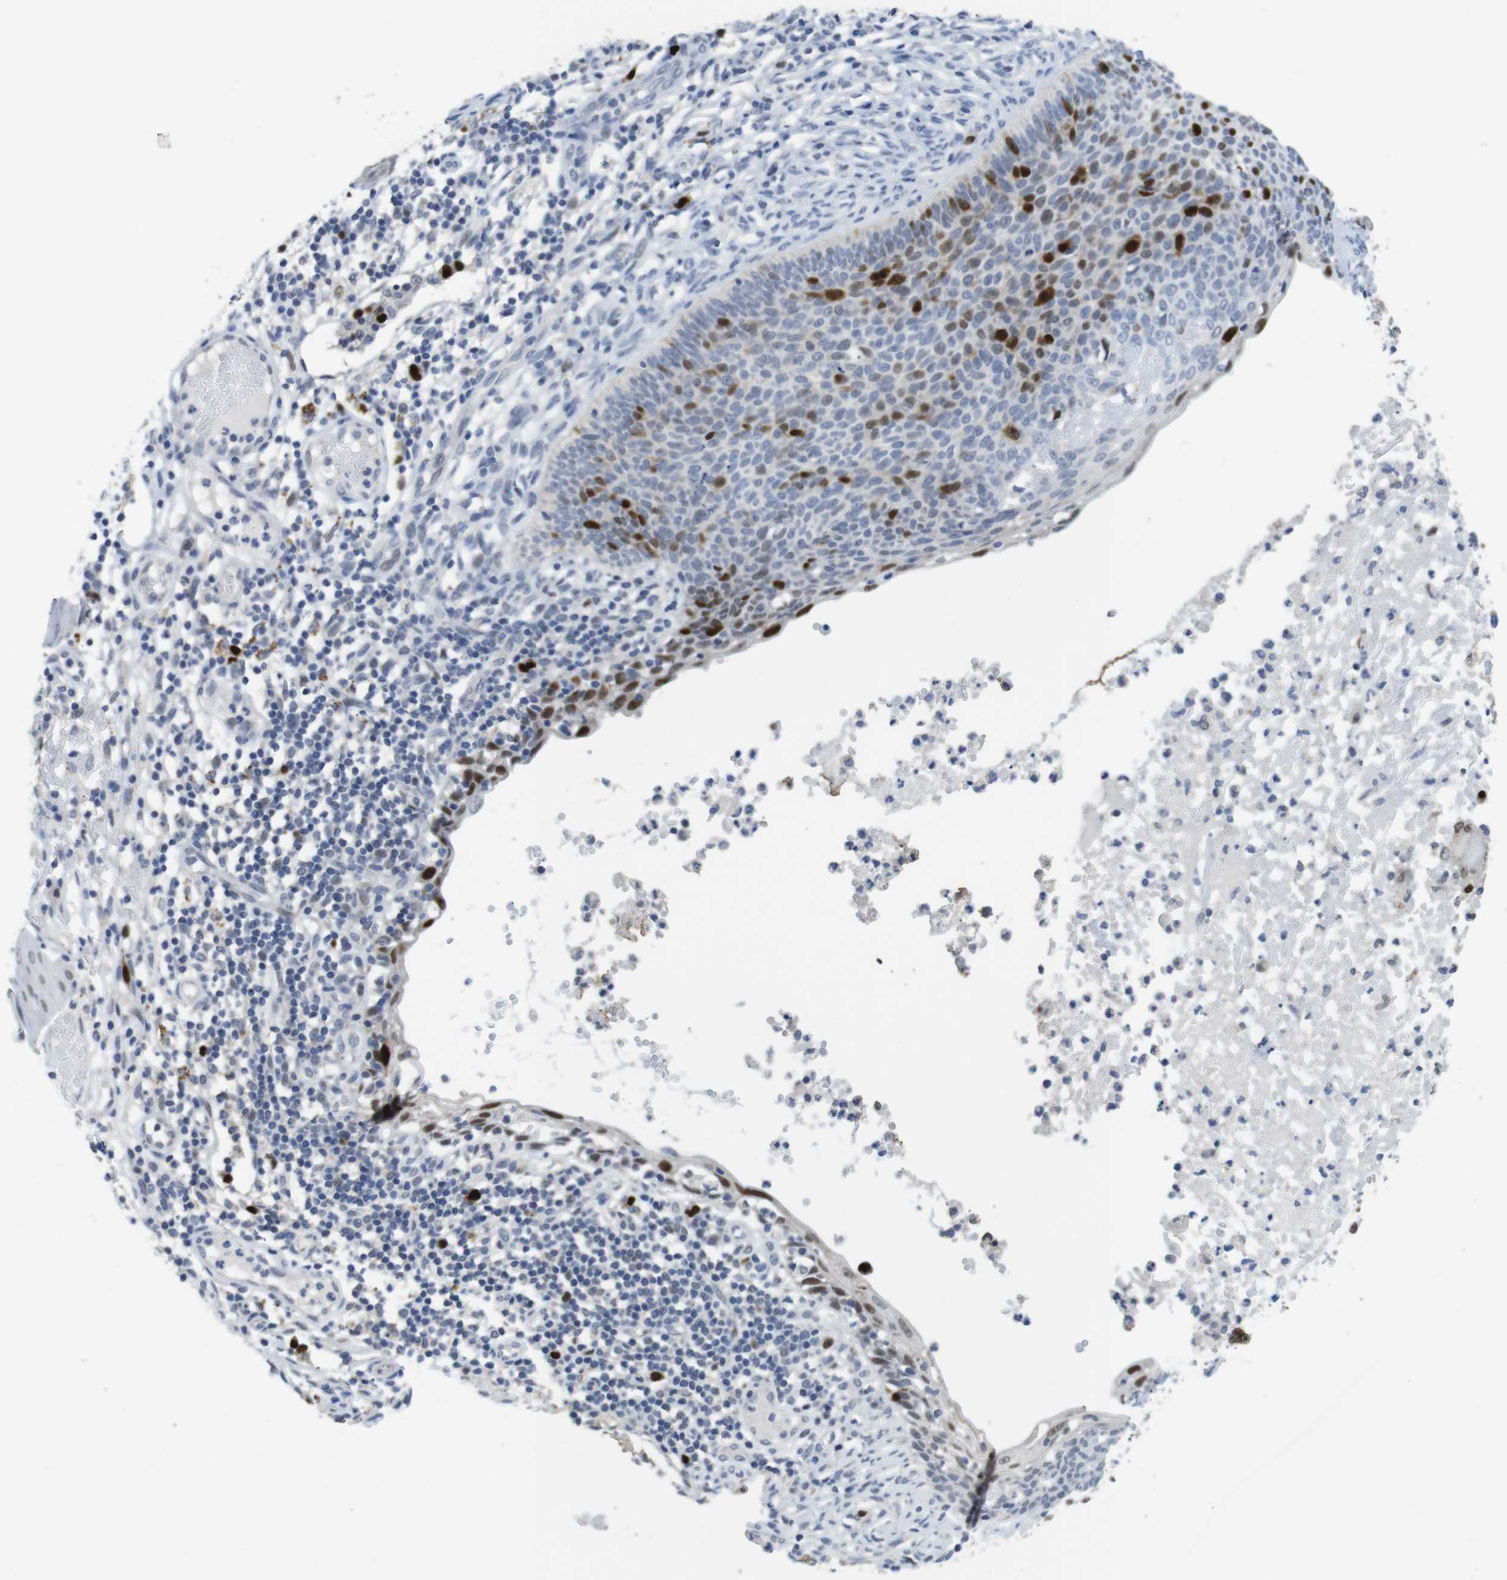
{"staining": {"intensity": "strong", "quantity": "<25%", "location": "nuclear"}, "tissue": "skin cancer", "cell_type": "Tumor cells", "image_type": "cancer", "snomed": [{"axis": "morphology", "description": "Normal tissue, NOS"}, {"axis": "morphology", "description": "Basal cell carcinoma"}, {"axis": "topography", "description": "Skin"}], "caption": "The histopathology image shows a brown stain indicating the presence of a protein in the nuclear of tumor cells in skin cancer (basal cell carcinoma).", "gene": "KPNA2", "patient": {"sex": "male", "age": 87}}